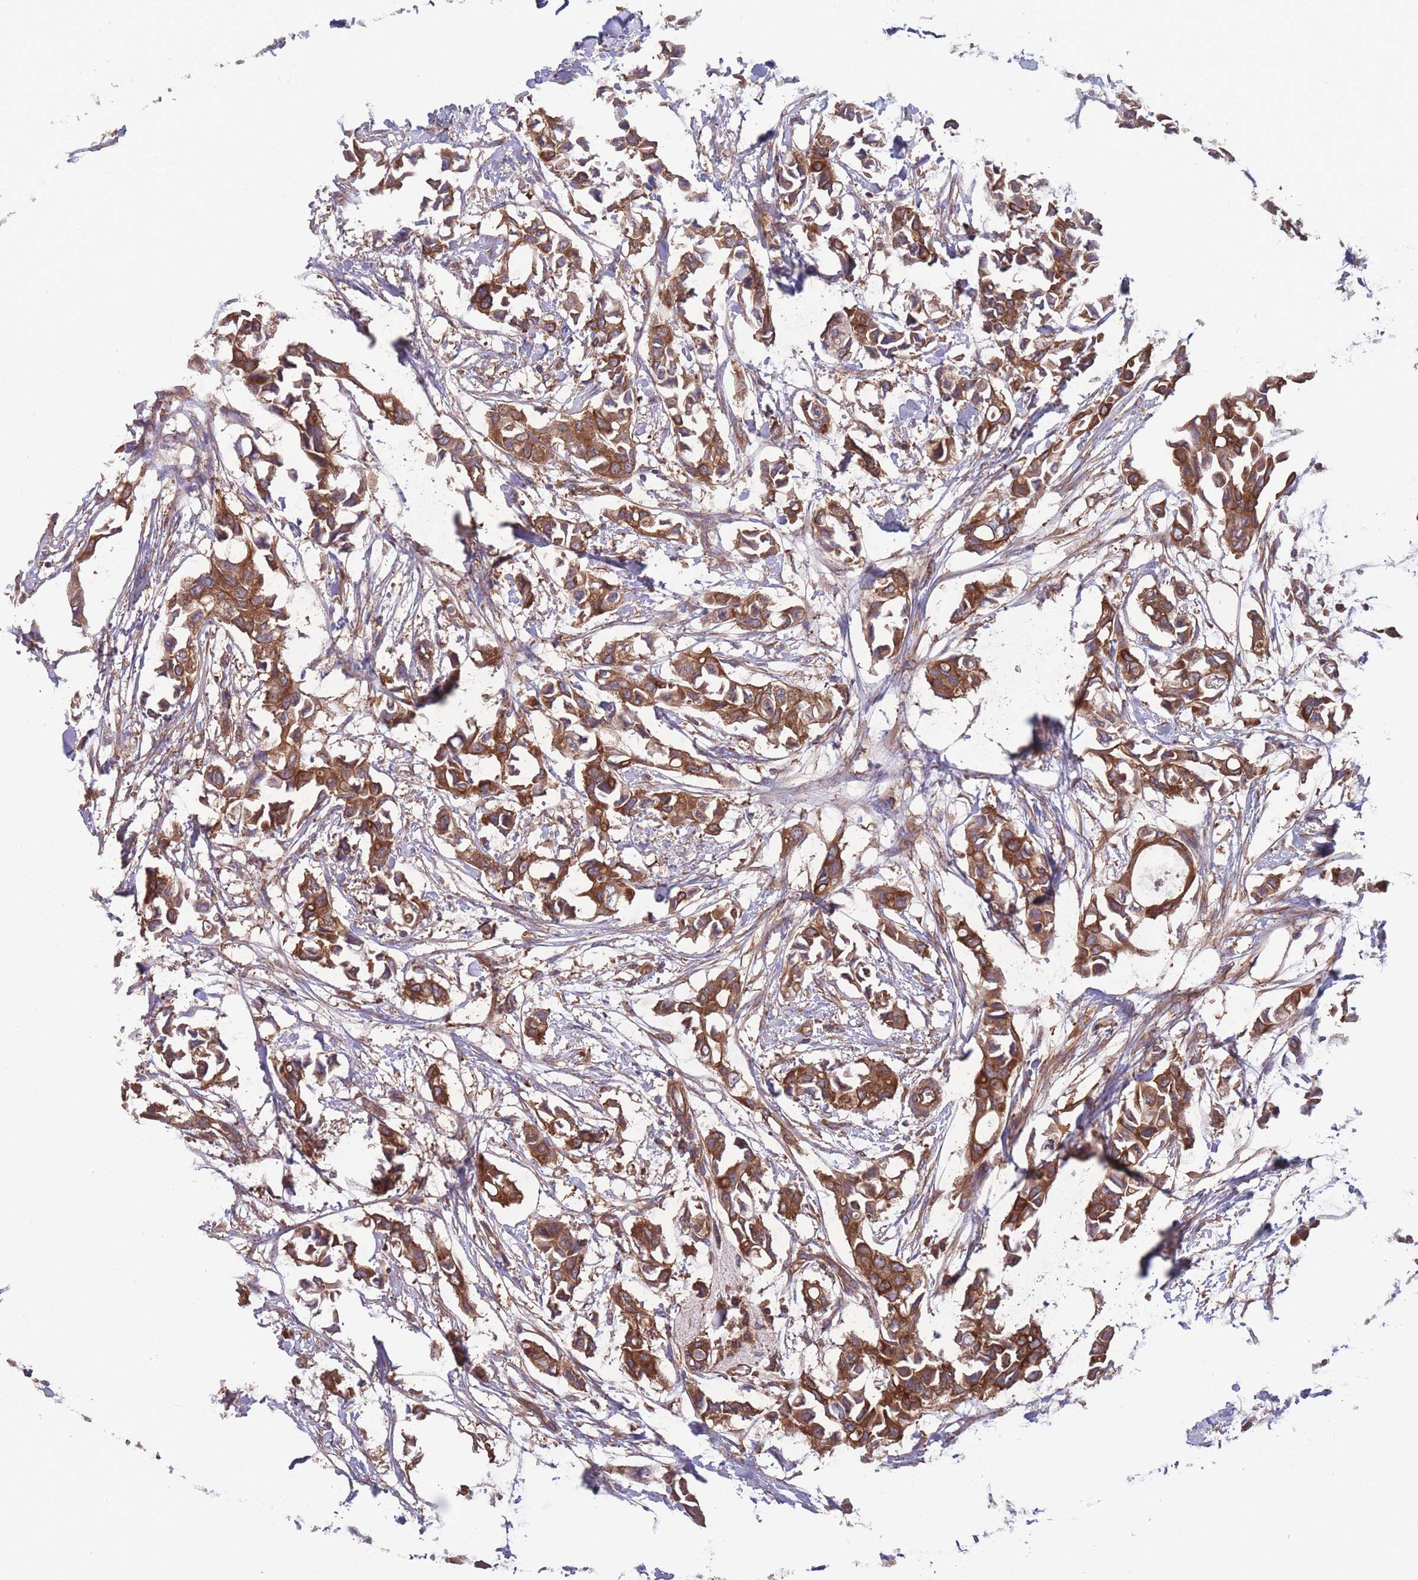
{"staining": {"intensity": "strong", "quantity": ">75%", "location": "cytoplasmic/membranous"}, "tissue": "breast cancer", "cell_type": "Tumor cells", "image_type": "cancer", "snomed": [{"axis": "morphology", "description": "Duct carcinoma"}, {"axis": "topography", "description": "Breast"}], "caption": "Immunohistochemistry (IHC) photomicrograph of invasive ductal carcinoma (breast) stained for a protein (brown), which reveals high levels of strong cytoplasmic/membranous positivity in about >75% of tumor cells.", "gene": "ZPR1", "patient": {"sex": "female", "age": 41}}